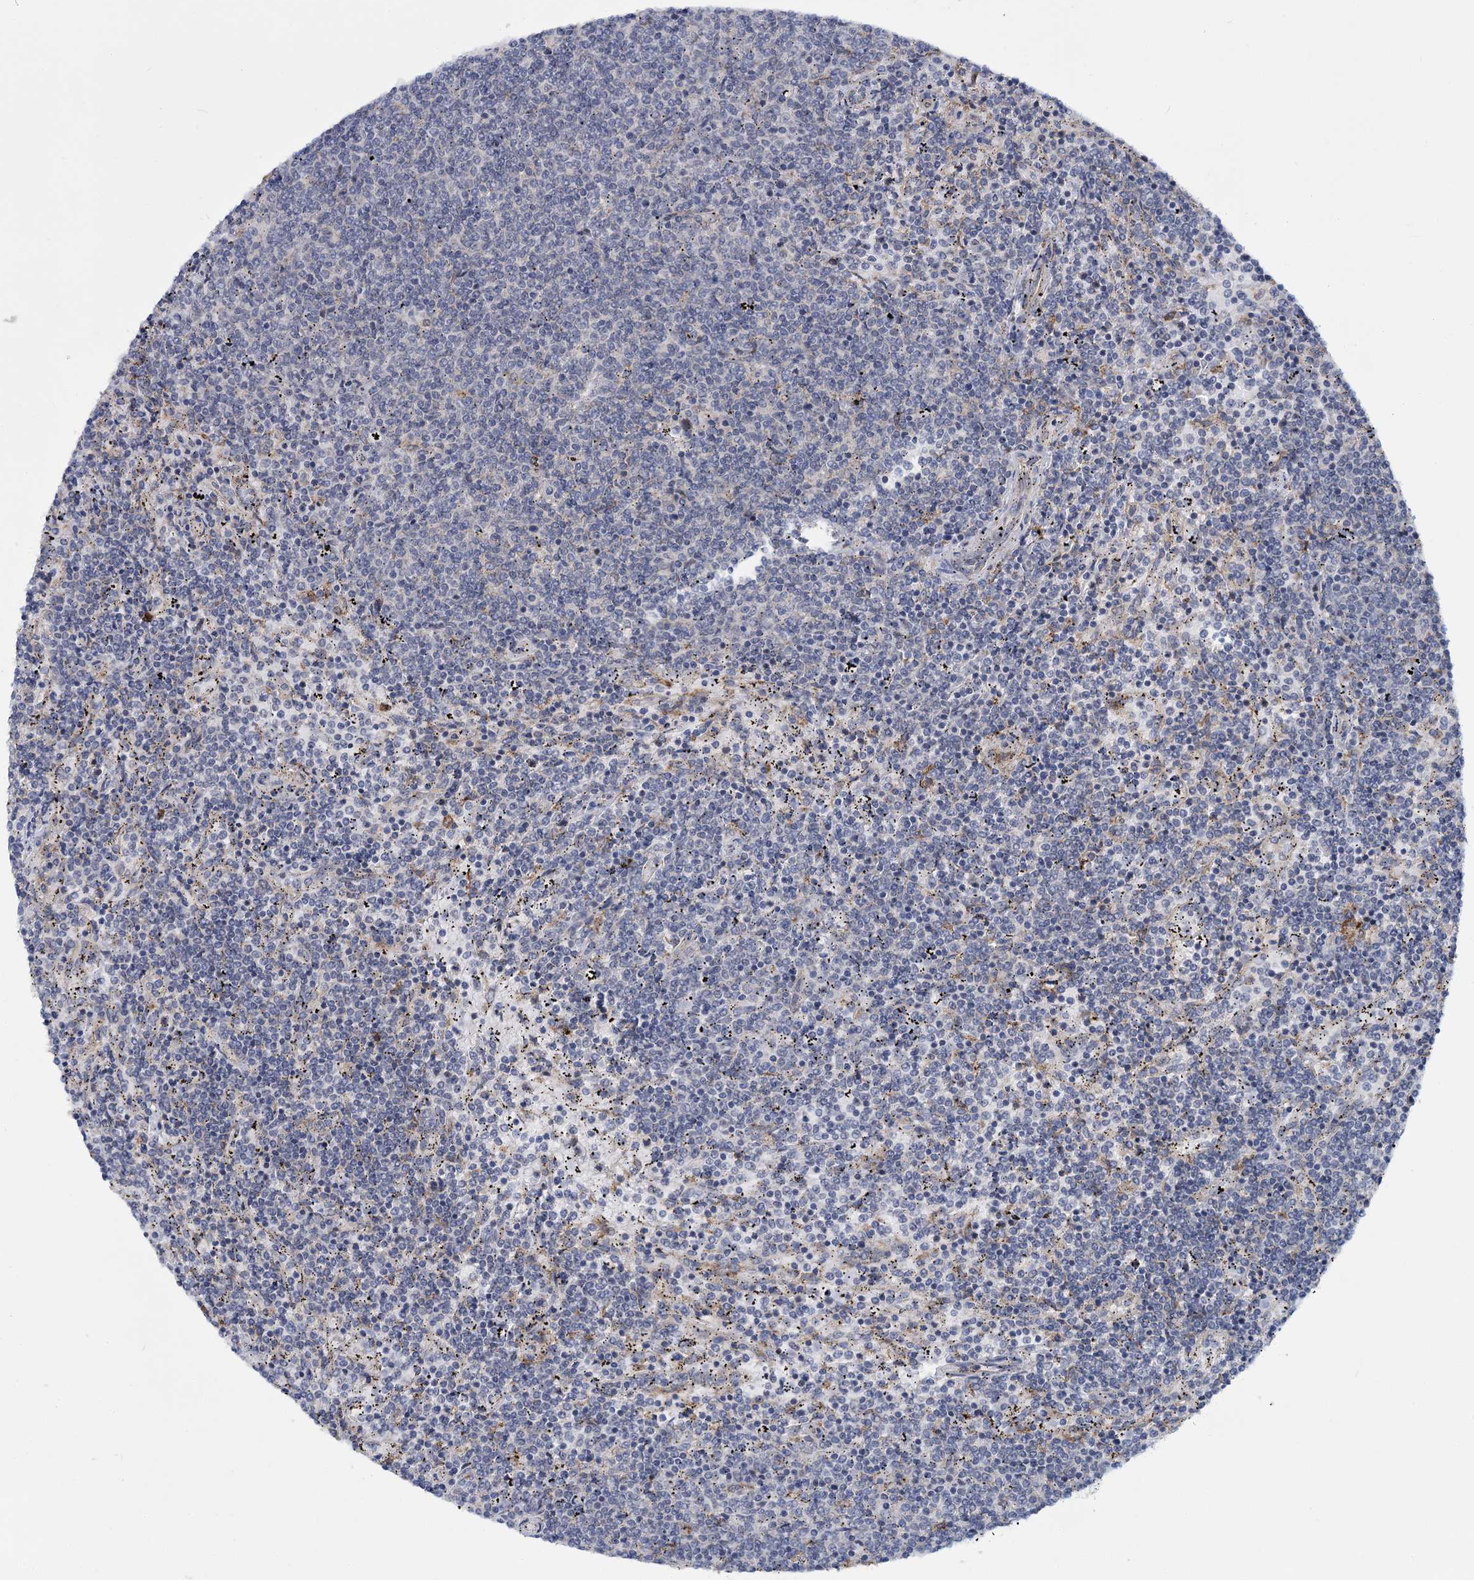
{"staining": {"intensity": "negative", "quantity": "none", "location": "none"}, "tissue": "lymphoma", "cell_type": "Tumor cells", "image_type": "cancer", "snomed": [{"axis": "morphology", "description": "Malignant lymphoma, non-Hodgkin's type, Low grade"}, {"axis": "topography", "description": "Spleen"}], "caption": "Lymphoma stained for a protein using immunohistochemistry (IHC) shows no staining tumor cells.", "gene": "MBLAC2", "patient": {"sex": "female", "age": 50}}